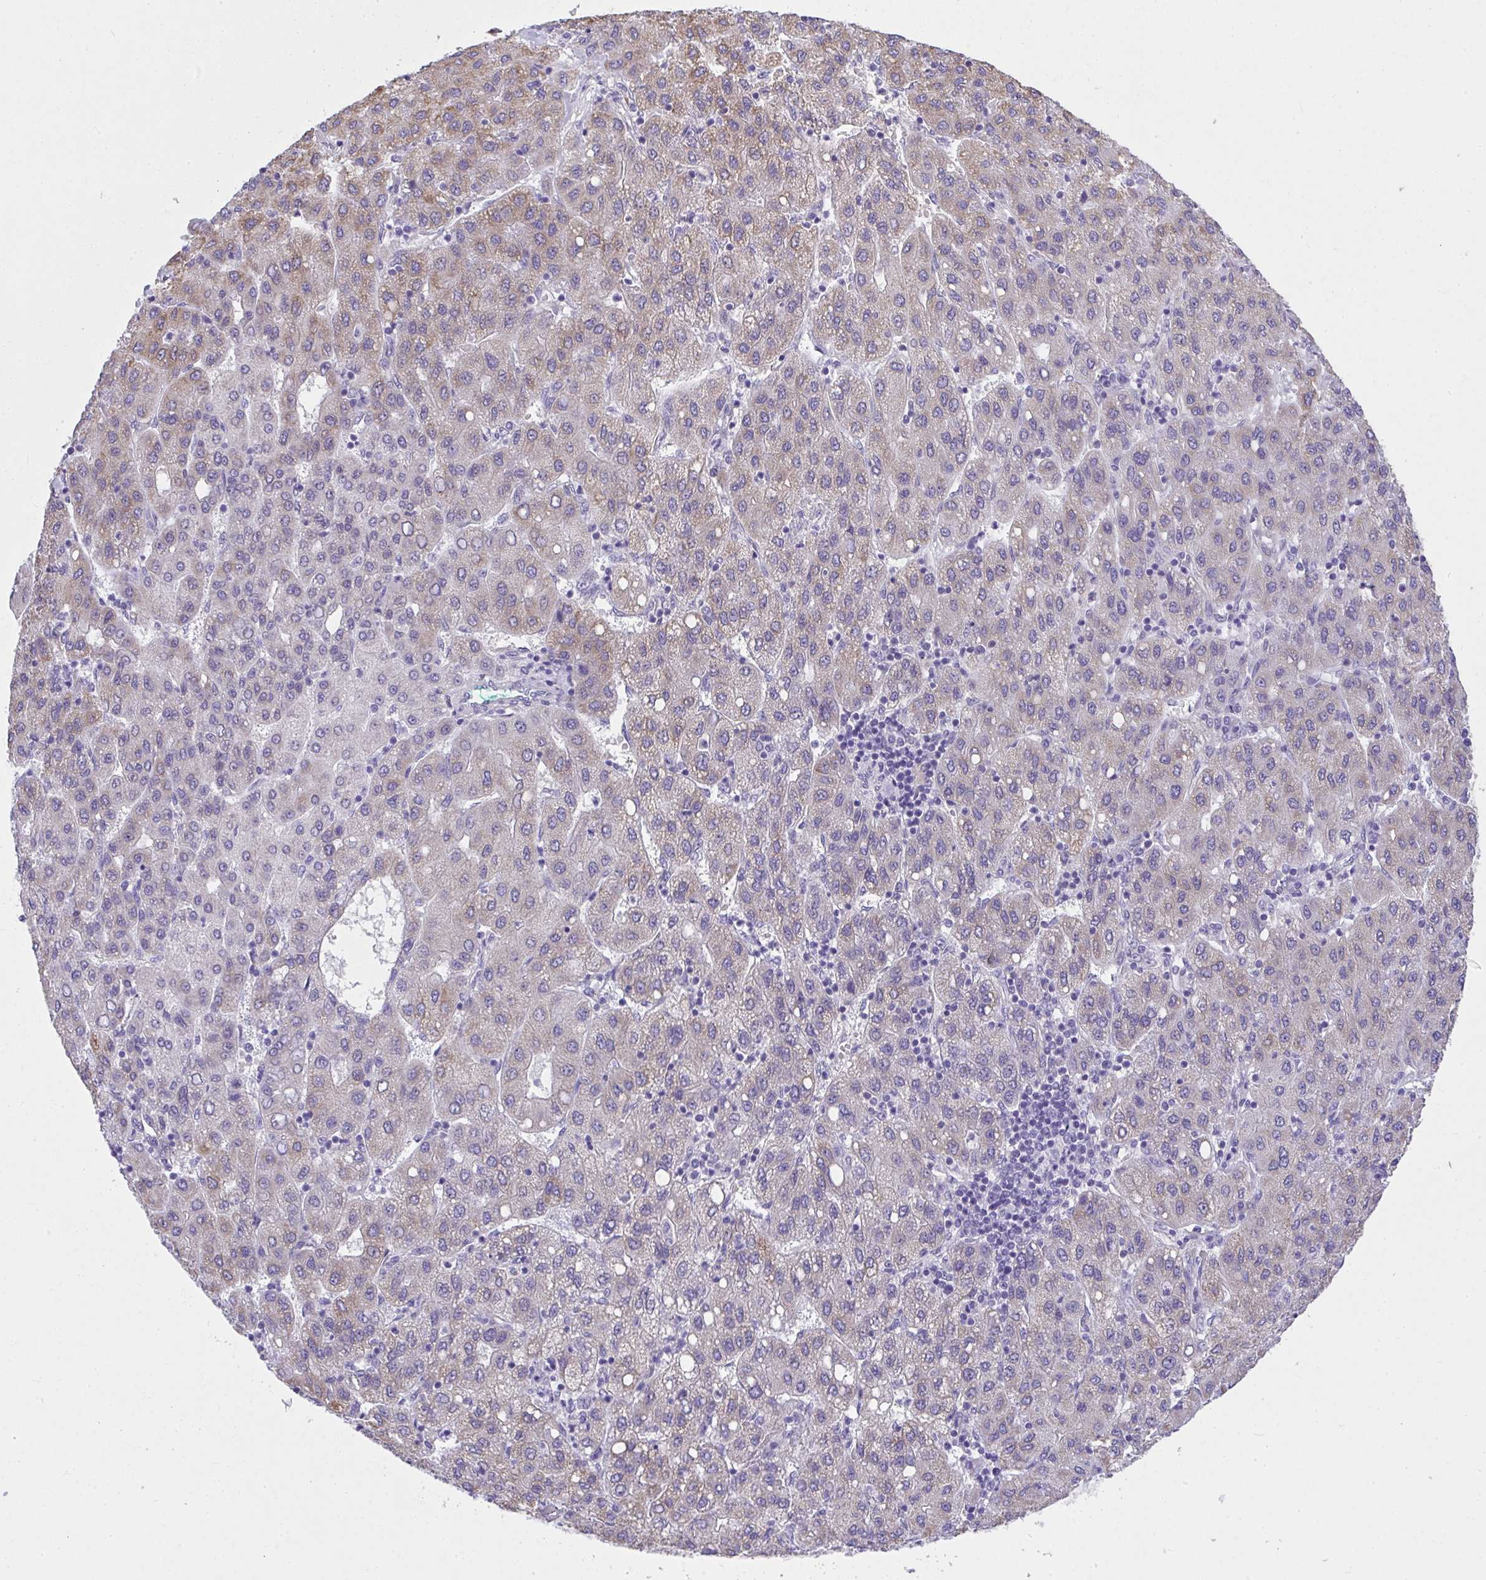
{"staining": {"intensity": "weak", "quantity": "25%-75%", "location": "cytoplasmic/membranous"}, "tissue": "liver cancer", "cell_type": "Tumor cells", "image_type": "cancer", "snomed": [{"axis": "morphology", "description": "Carcinoma, Hepatocellular, NOS"}, {"axis": "topography", "description": "Liver"}], "caption": "This micrograph reveals liver hepatocellular carcinoma stained with IHC to label a protein in brown. The cytoplasmic/membranous of tumor cells show weak positivity for the protein. Nuclei are counter-stained blue.", "gene": "ADRA2C", "patient": {"sex": "male", "age": 65}}